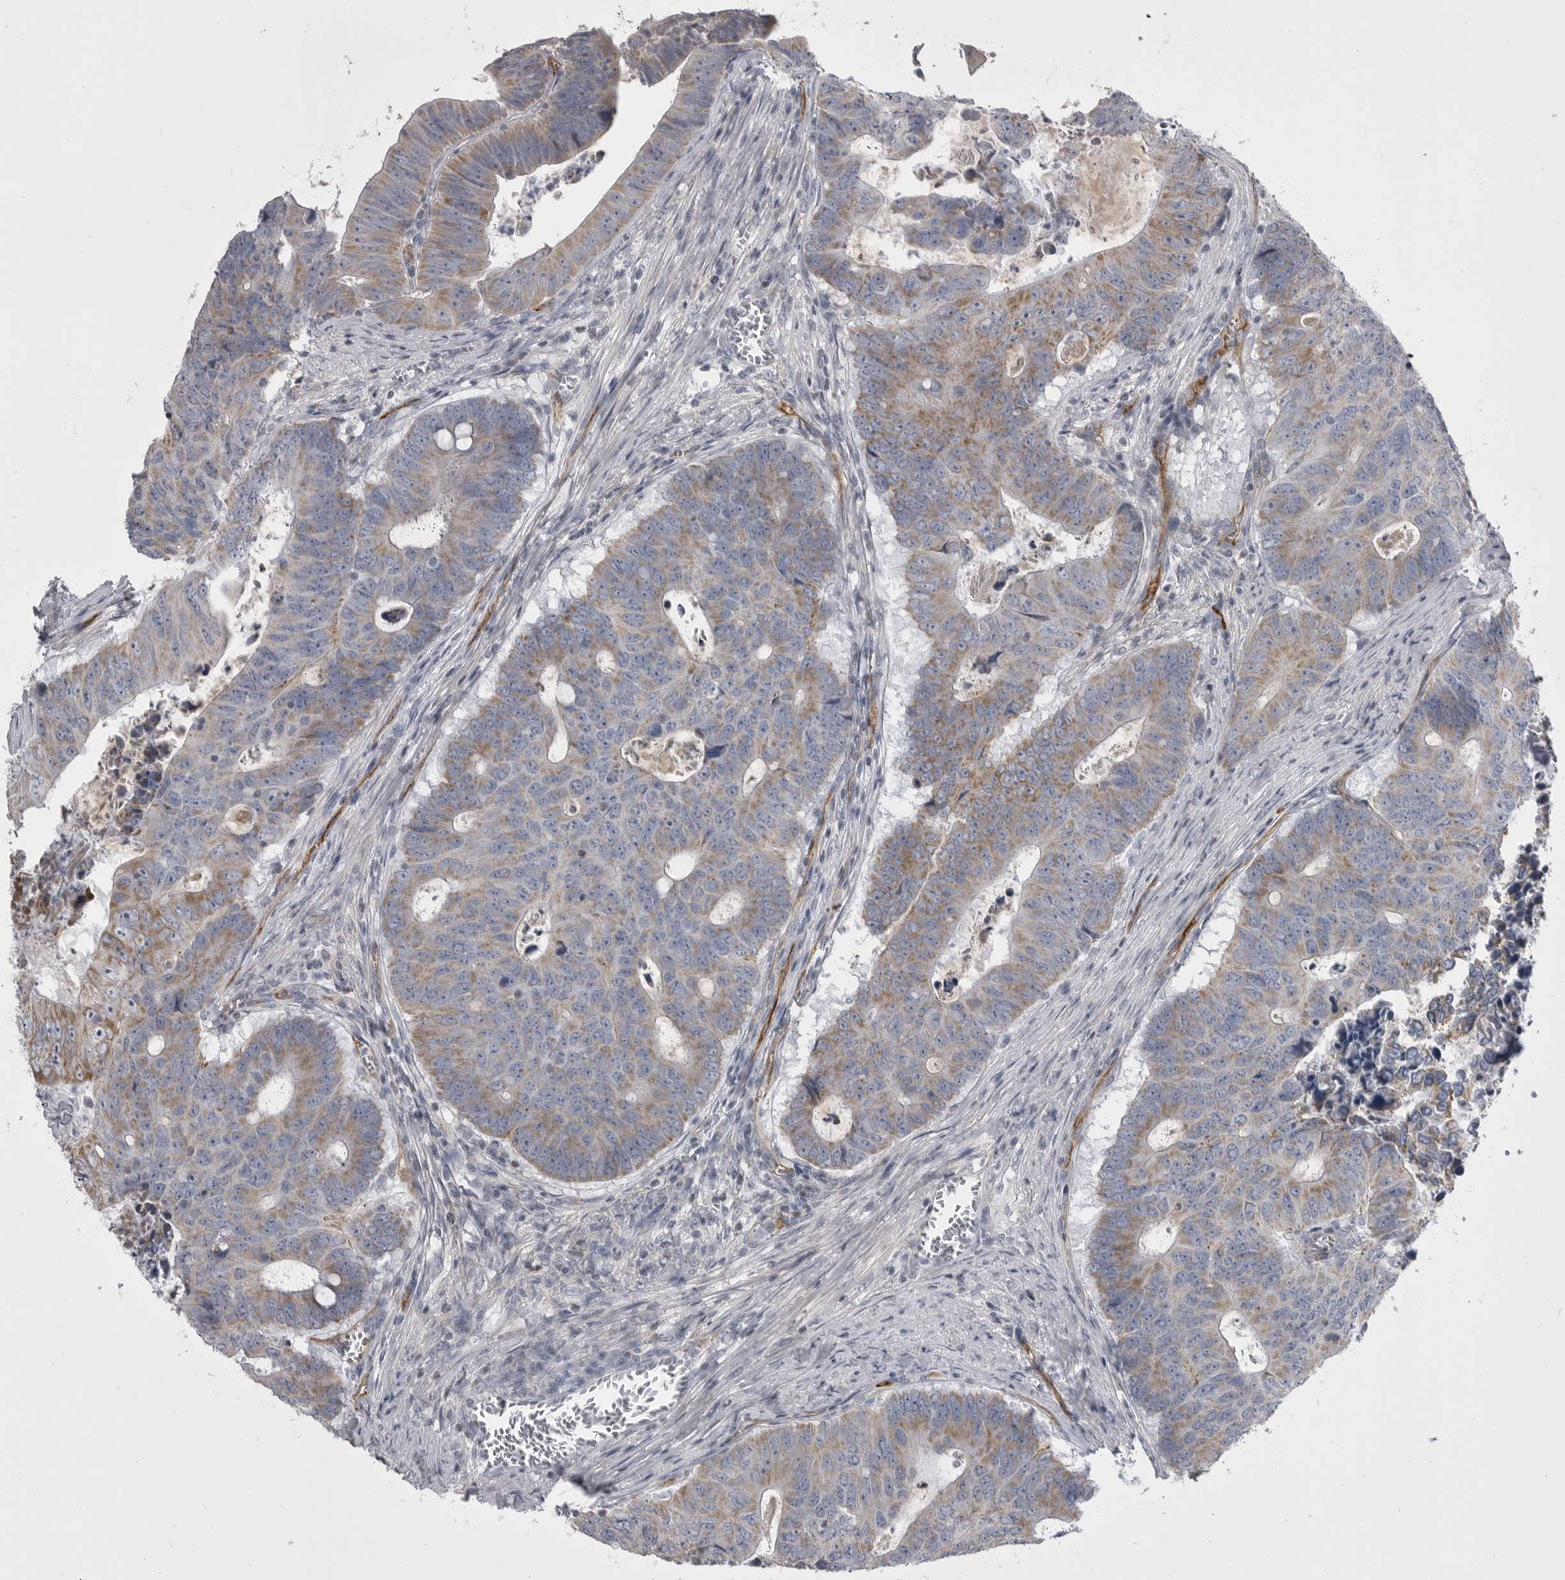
{"staining": {"intensity": "moderate", "quantity": ">75%", "location": "cytoplasmic/membranous"}, "tissue": "colorectal cancer", "cell_type": "Tumor cells", "image_type": "cancer", "snomed": [{"axis": "morphology", "description": "Adenocarcinoma, NOS"}, {"axis": "topography", "description": "Colon"}], "caption": "Moderate cytoplasmic/membranous staining is present in about >75% of tumor cells in colorectal cancer. (IHC, brightfield microscopy, high magnification).", "gene": "OPLAH", "patient": {"sex": "male", "age": 87}}